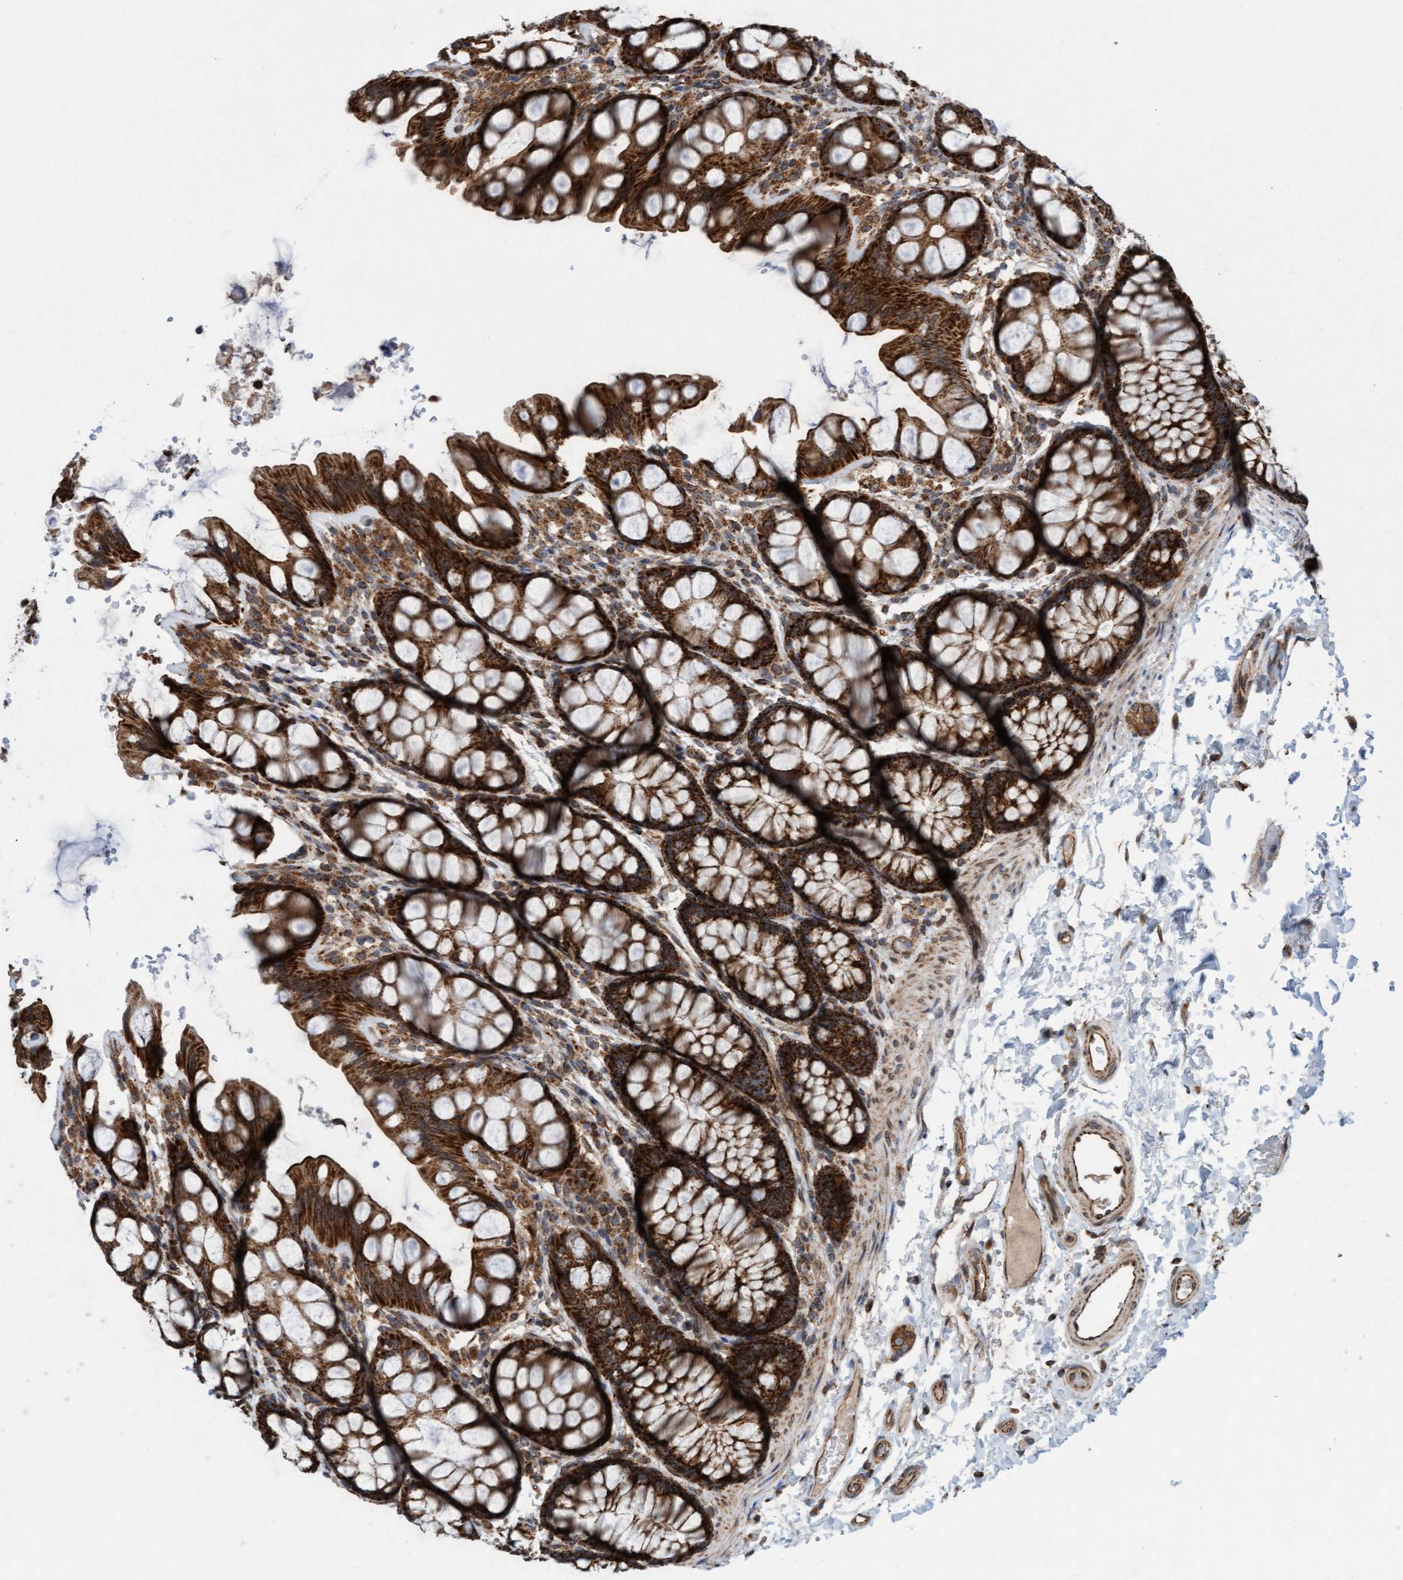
{"staining": {"intensity": "strong", "quantity": ">75%", "location": "cytoplasmic/membranous"}, "tissue": "colon", "cell_type": "Endothelial cells", "image_type": "normal", "snomed": [{"axis": "morphology", "description": "Normal tissue, NOS"}, {"axis": "topography", "description": "Colon"}], "caption": "Immunohistochemistry (DAB (3,3'-diaminobenzidine)) staining of unremarkable colon shows strong cytoplasmic/membranous protein staining in approximately >75% of endothelial cells. Nuclei are stained in blue.", "gene": "MRPS23", "patient": {"sex": "male", "age": 47}}